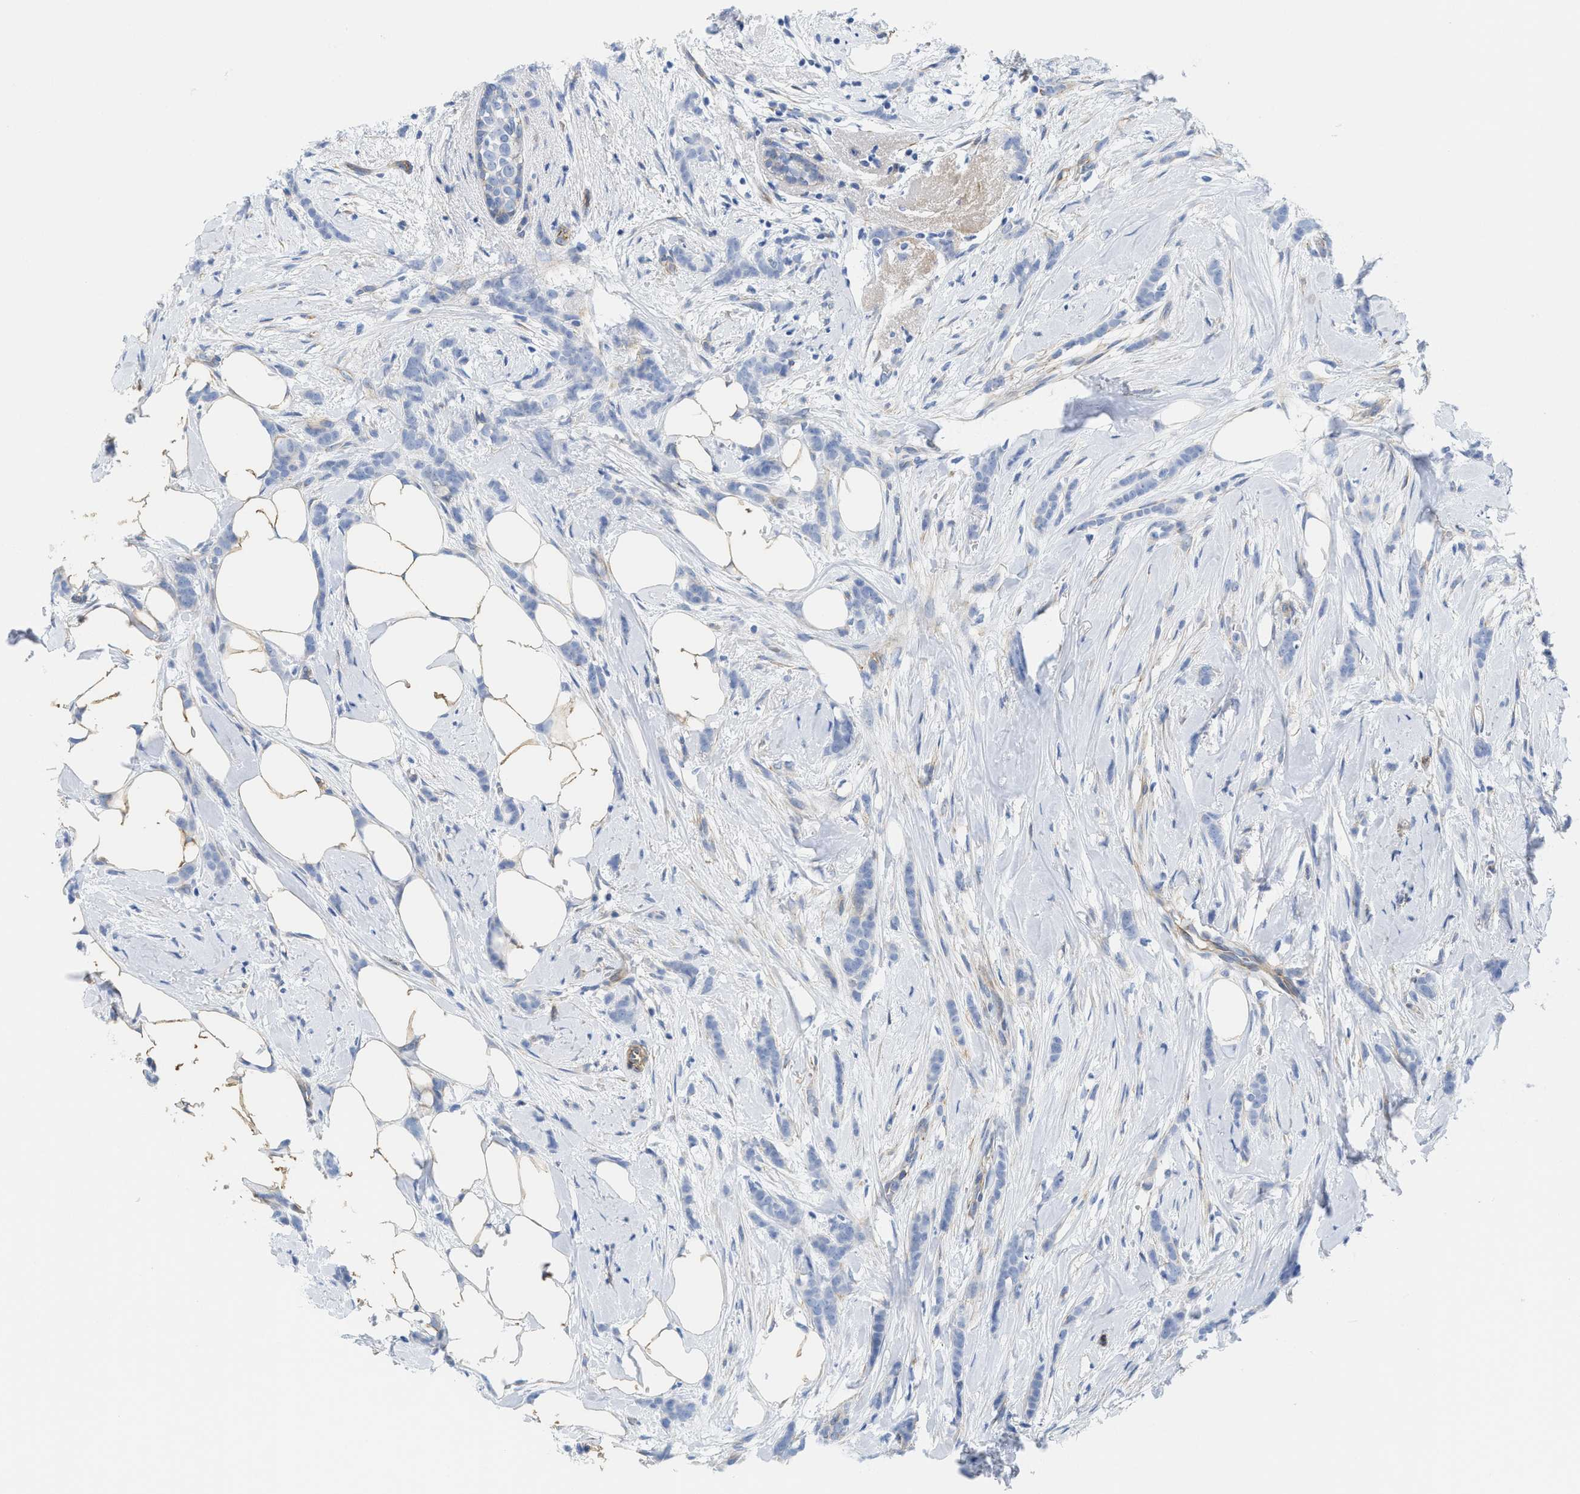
{"staining": {"intensity": "negative", "quantity": "none", "location": "none"}, "tissue": "breast cancer", "cell_type": "Tumor cells", "image_type": "cancer", "snomed": [{"axis": "morphology", "description": "Lobular carcinoma, in situ"}, {"axis": "morphology", "description": "Lobular carcinoma"}, {"axis": "topography", "description": "Breast"}], "caption": "IHC of breast cancer exhibits no expression in tumor cells. (Stains: DAB immunohistochemistry with hematoxylin counter stain, Microscopy: brightfield microscopy at high magnification).", "gene": "TUB", "patient": {"sex": "female", "age": 41}}